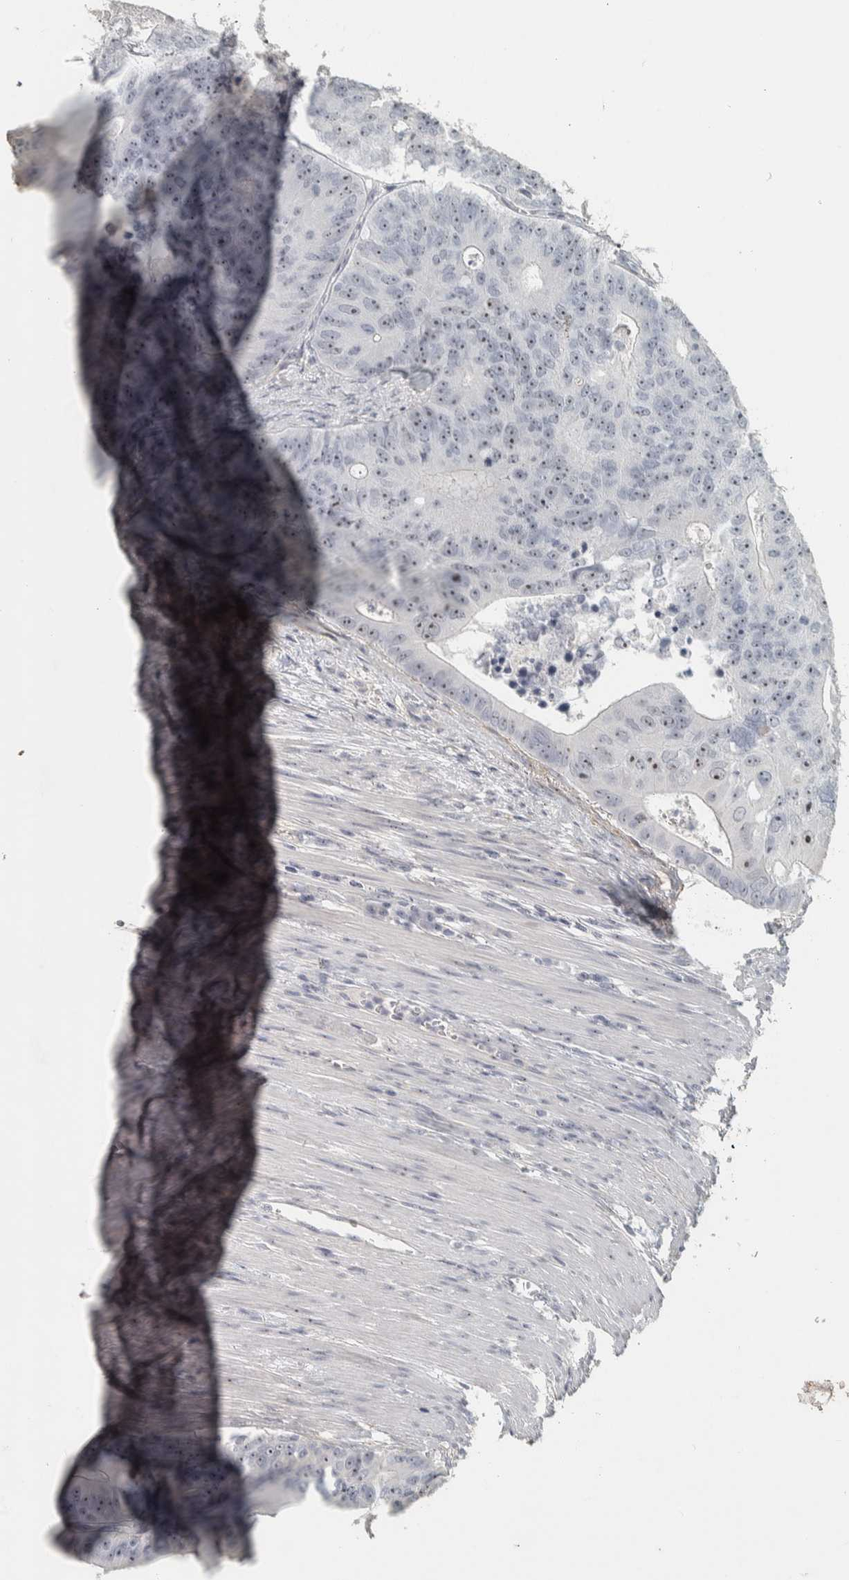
{"staining": {"intensity": "negative", "quantity": "none", "location": "none"}, "tissue": "colorectal cancer", "cell_type": "Tumor cells", "image_type": "cancer", "snomed": [{"axis": "morphology", "description": "Adenocarcinoma, NOS"}, {"axis": "topography", "description": "Colon"}], "caption": "DAB immunohistochemical staining of human colorectal cancer (adenocarcinoma) demonstrates no significant positivity in tumor cells.", "gene": "DCAF10", "patient": {"sex": "male", "age": 87}}